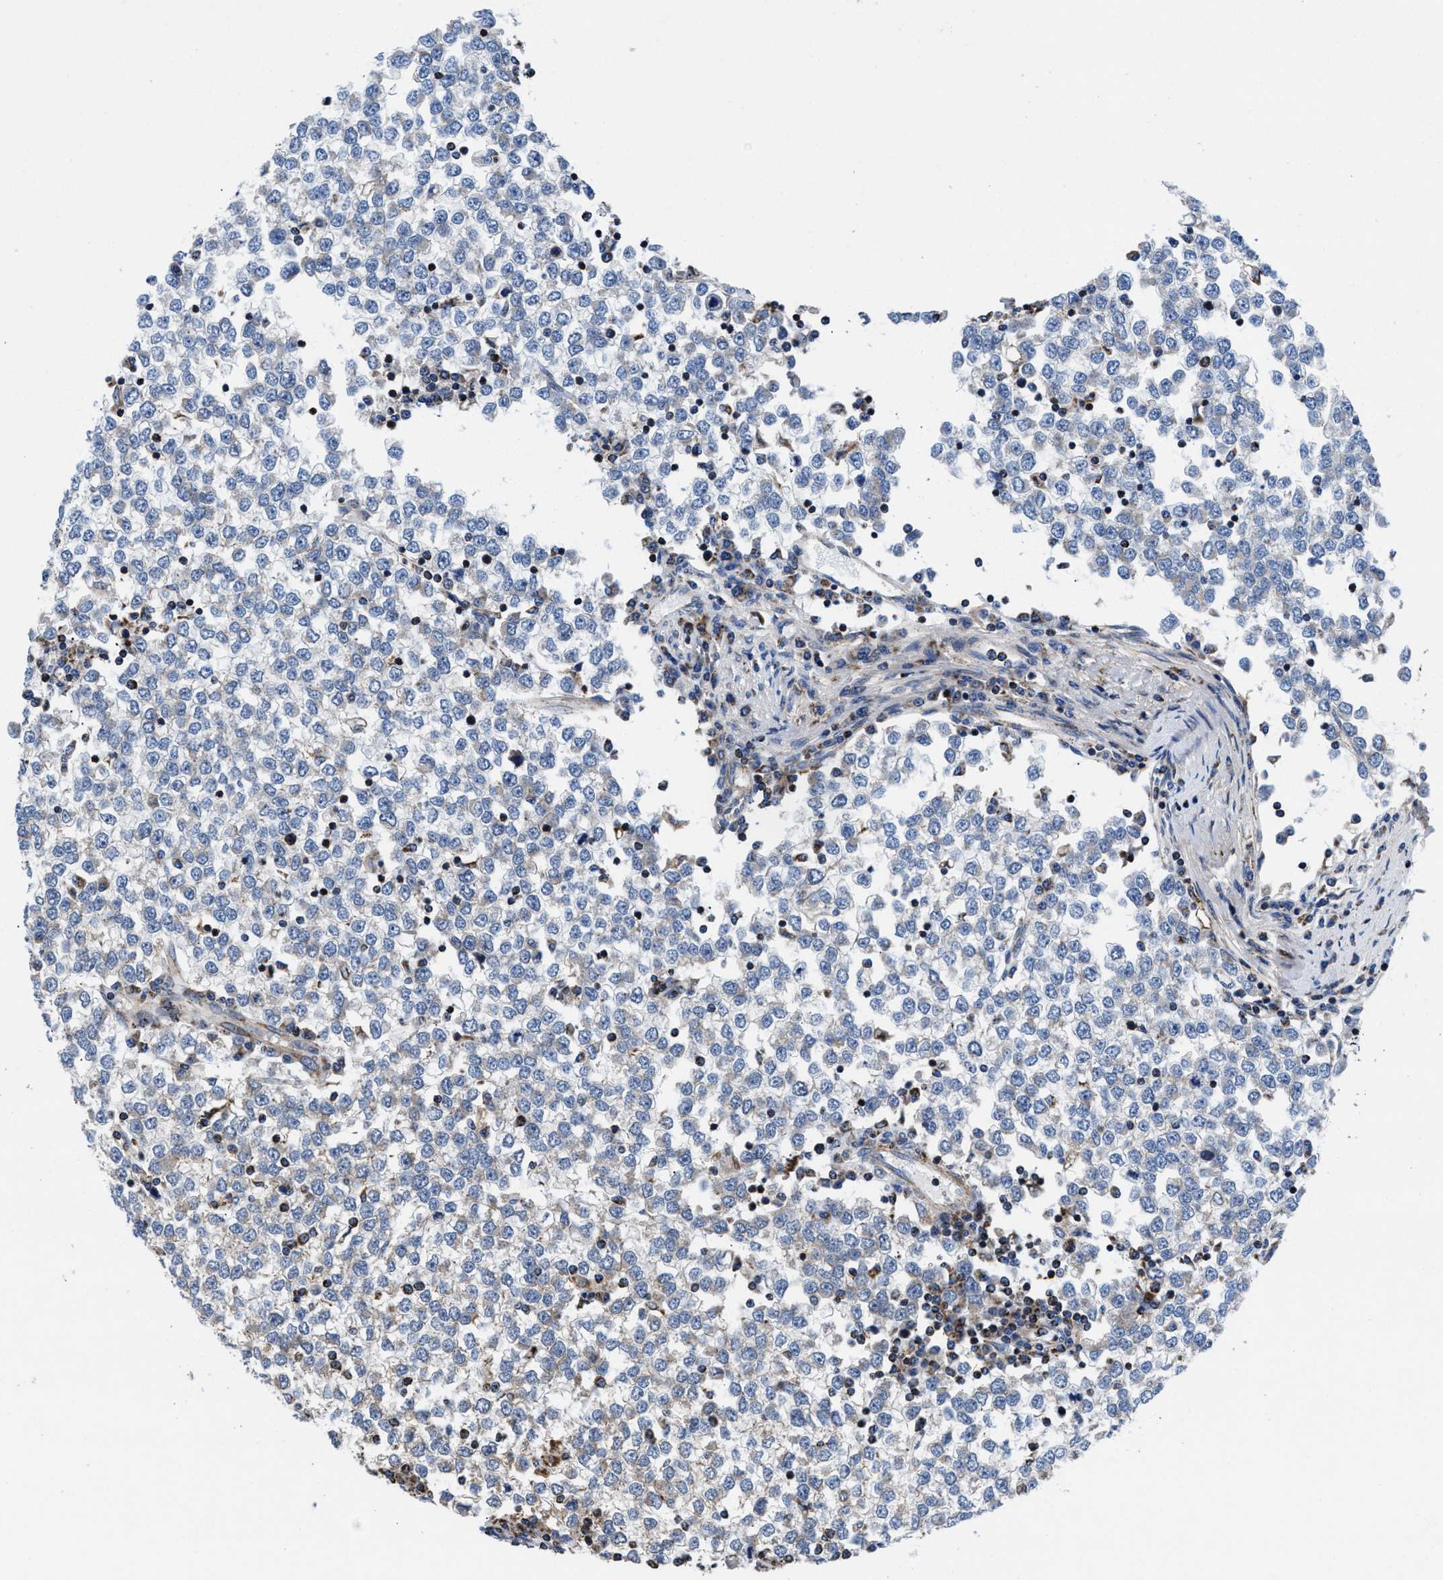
{"staining": {"intensity": "negative", "quantity": "none", "location": "none"}, "tissue": "testis cancer", "cell_type": "Tumor cells", "image_type": "cancer", "snomed": [{"axis": "morphology", "description": "Seminoma, NOS"}, {"axis": "topography", "description": "Testis"}], "caption": "The IHC image has no significant staining in tumor cells of testis cancer (seminoma) tissue.", "gene": "PRR15L", "patient": {"sex": "male", "age": 65}}